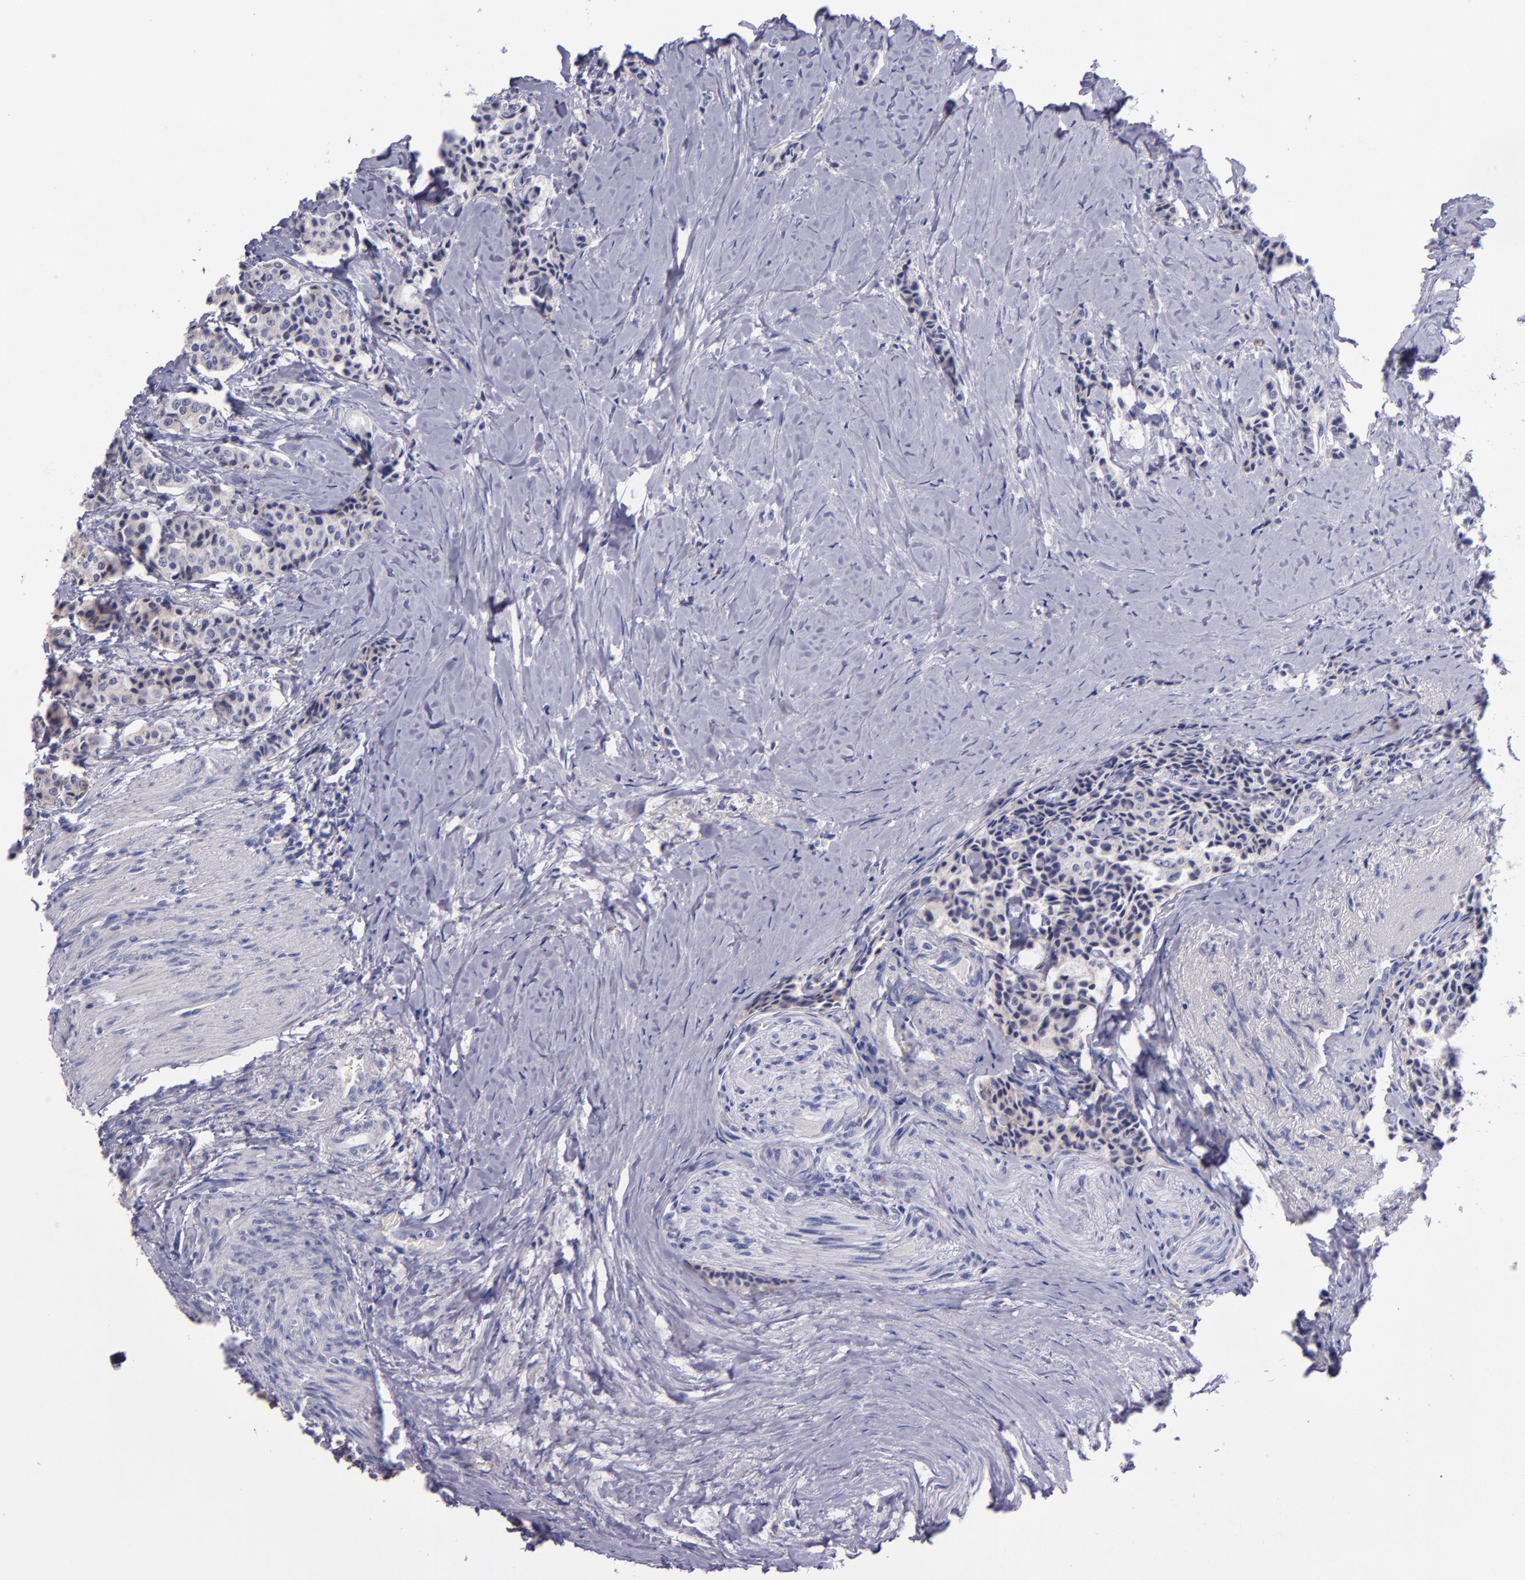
{"staining": {"intensity": "weak", "quantity": "<25%", "location": "cytoplasmic/membranous"}, "tissue": "carcinoid", "cell_type": "Tumor cells", "image_type": "cancer", "snomed": [{"axis": "morphology", "description": "Carcinoid, malignant, NOS"}, {"axis": "topography", "description": "Colon"}], "caption": "Immunohistochemical staining of human carcinoid displays no significant staining in tumor cells.", "gene": "RAB41", "patient": {"sex": "female", "age": 61}}